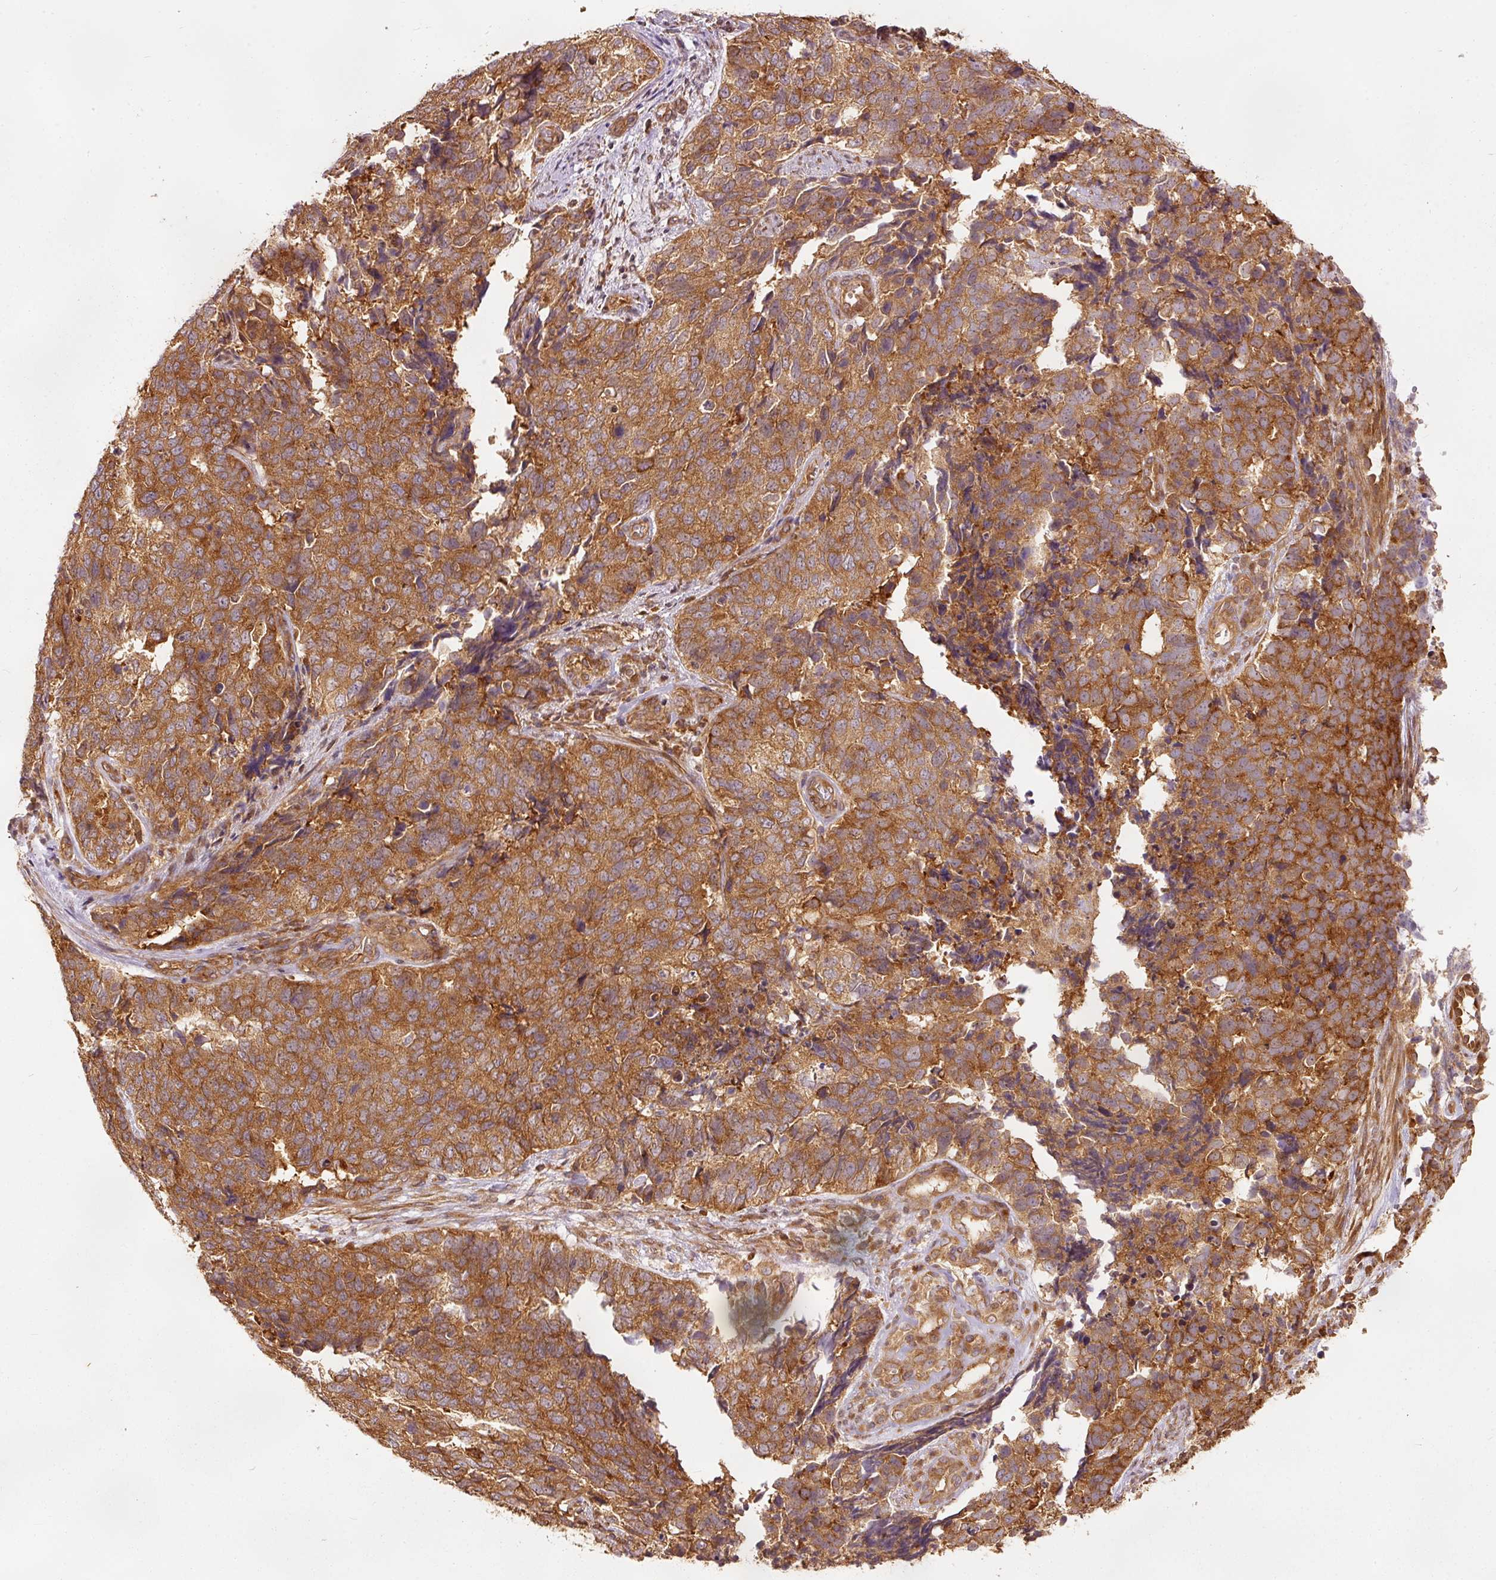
{"staining": {"intensity": "strong", "quantity": ">75%", "location": "cytoplasmic/membranous"}, "tissue": "cervical cancer", "cell_type": "Tumor cells", "image_type": "cancer", "snomed": [{"axis": "morphology", "description": "Squamous cell carcinoma, NOS"}, {"axis": "topography", "description": "Cervix"}], "caption": "This image shows immunohistochemistry staining of human cervical cancer, with high strong cytoplasmic/membranous staining in approximately >75% of tumor cells.", "gene": "EIF3B", "patient": {"sex": "female", "age": 63}}